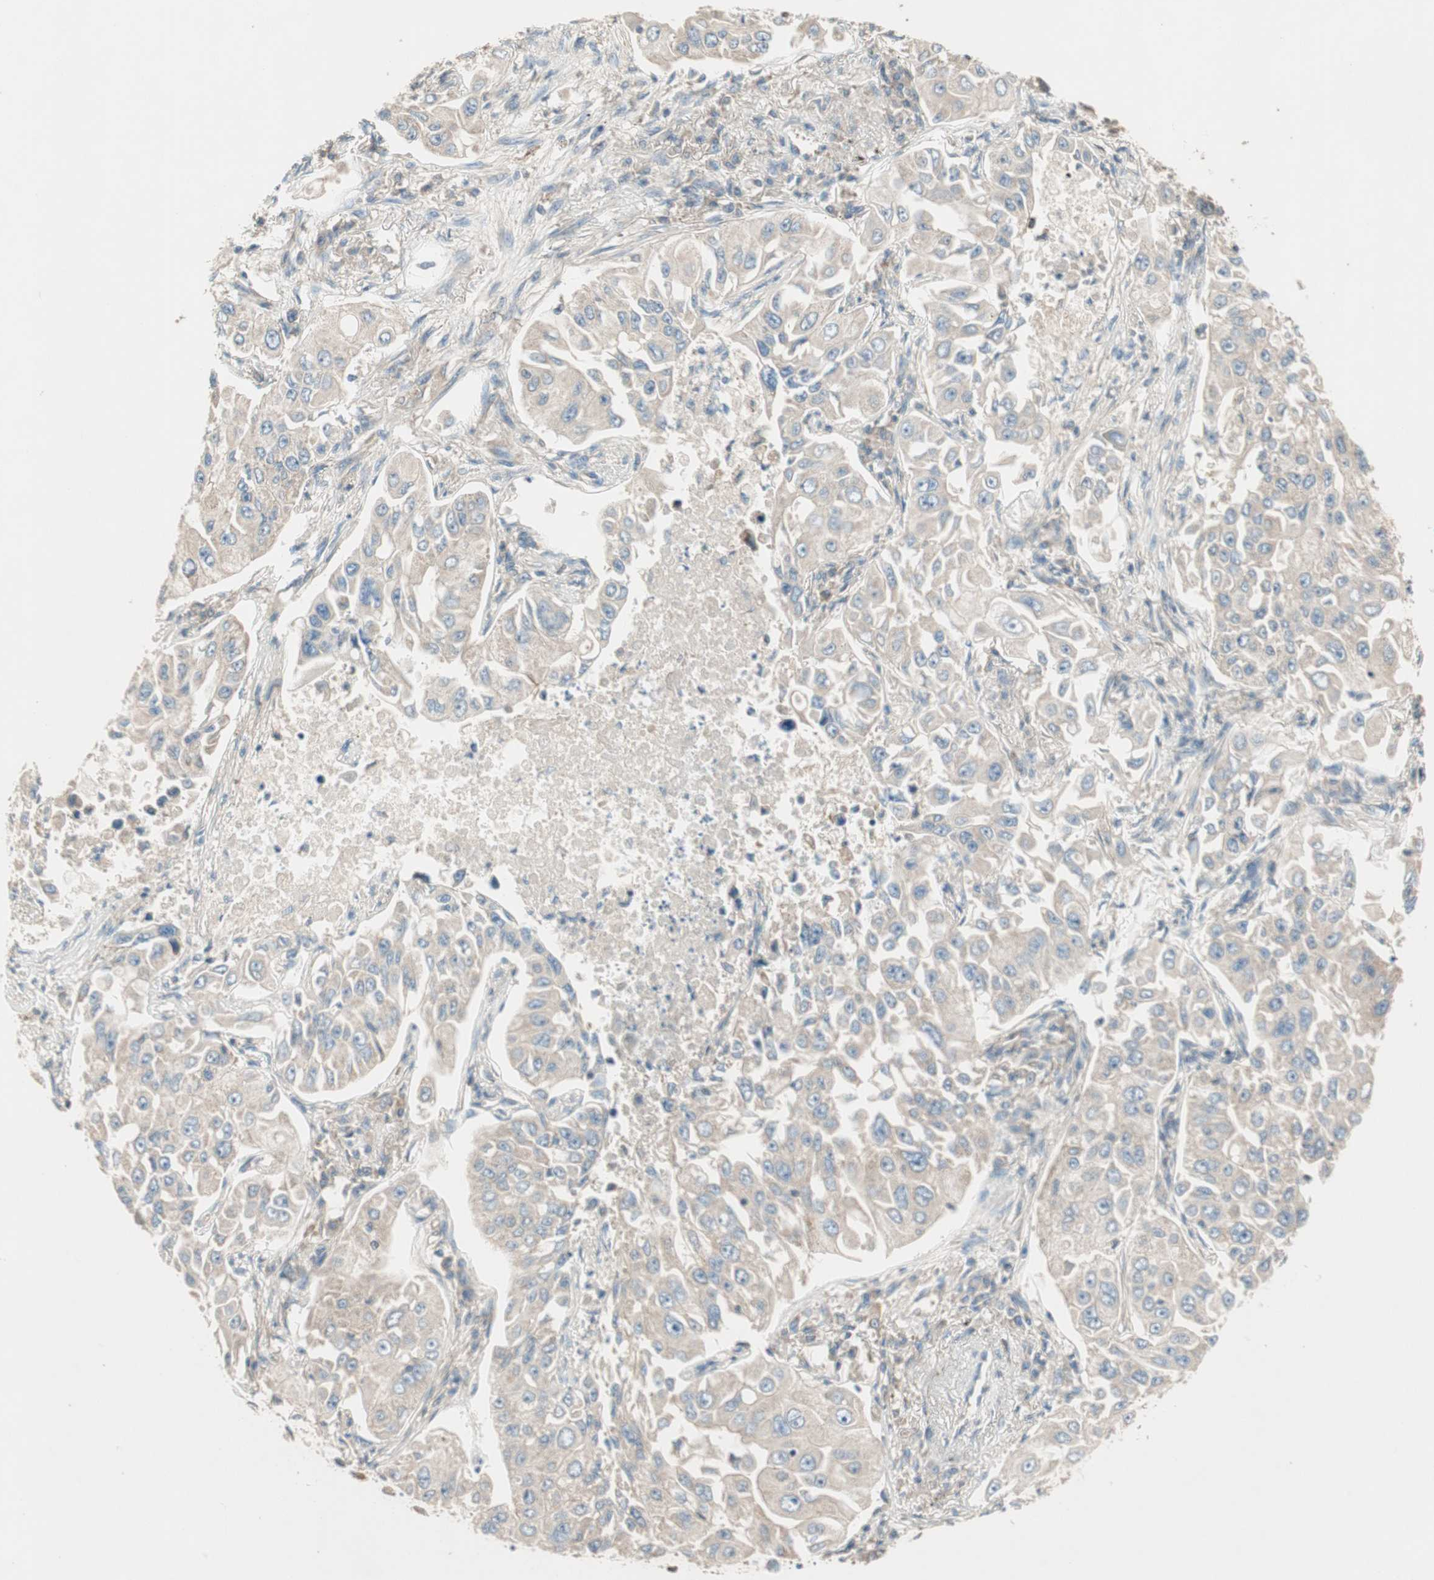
{"staining": {"intensity": "weak", "quantity": ">75%", "location": "cytoplasmic/membranous"}, "tissue": "lung cancer", "cell_type": "Tumor cells", "image_type": "cancer", "snomed": [{"axis": "morphology", "description": "Adenocarcinoma, NOS"}, {"axis": "topography", "description": "Lung"}], "caption": "Lung adenocarcinoma tissue displays weak cytoplasmic/membranous expression in about >75% of tumor cells, visualized by immunohistochemistry. The staining was performed using DAB (3,3'-diaminobenzidine), with brown indicating positive protein expression. Nuclei are stained blue with hematoxylin.", "gene": "CC2D1A", "patient": {"sex": "male", "age": 84}}